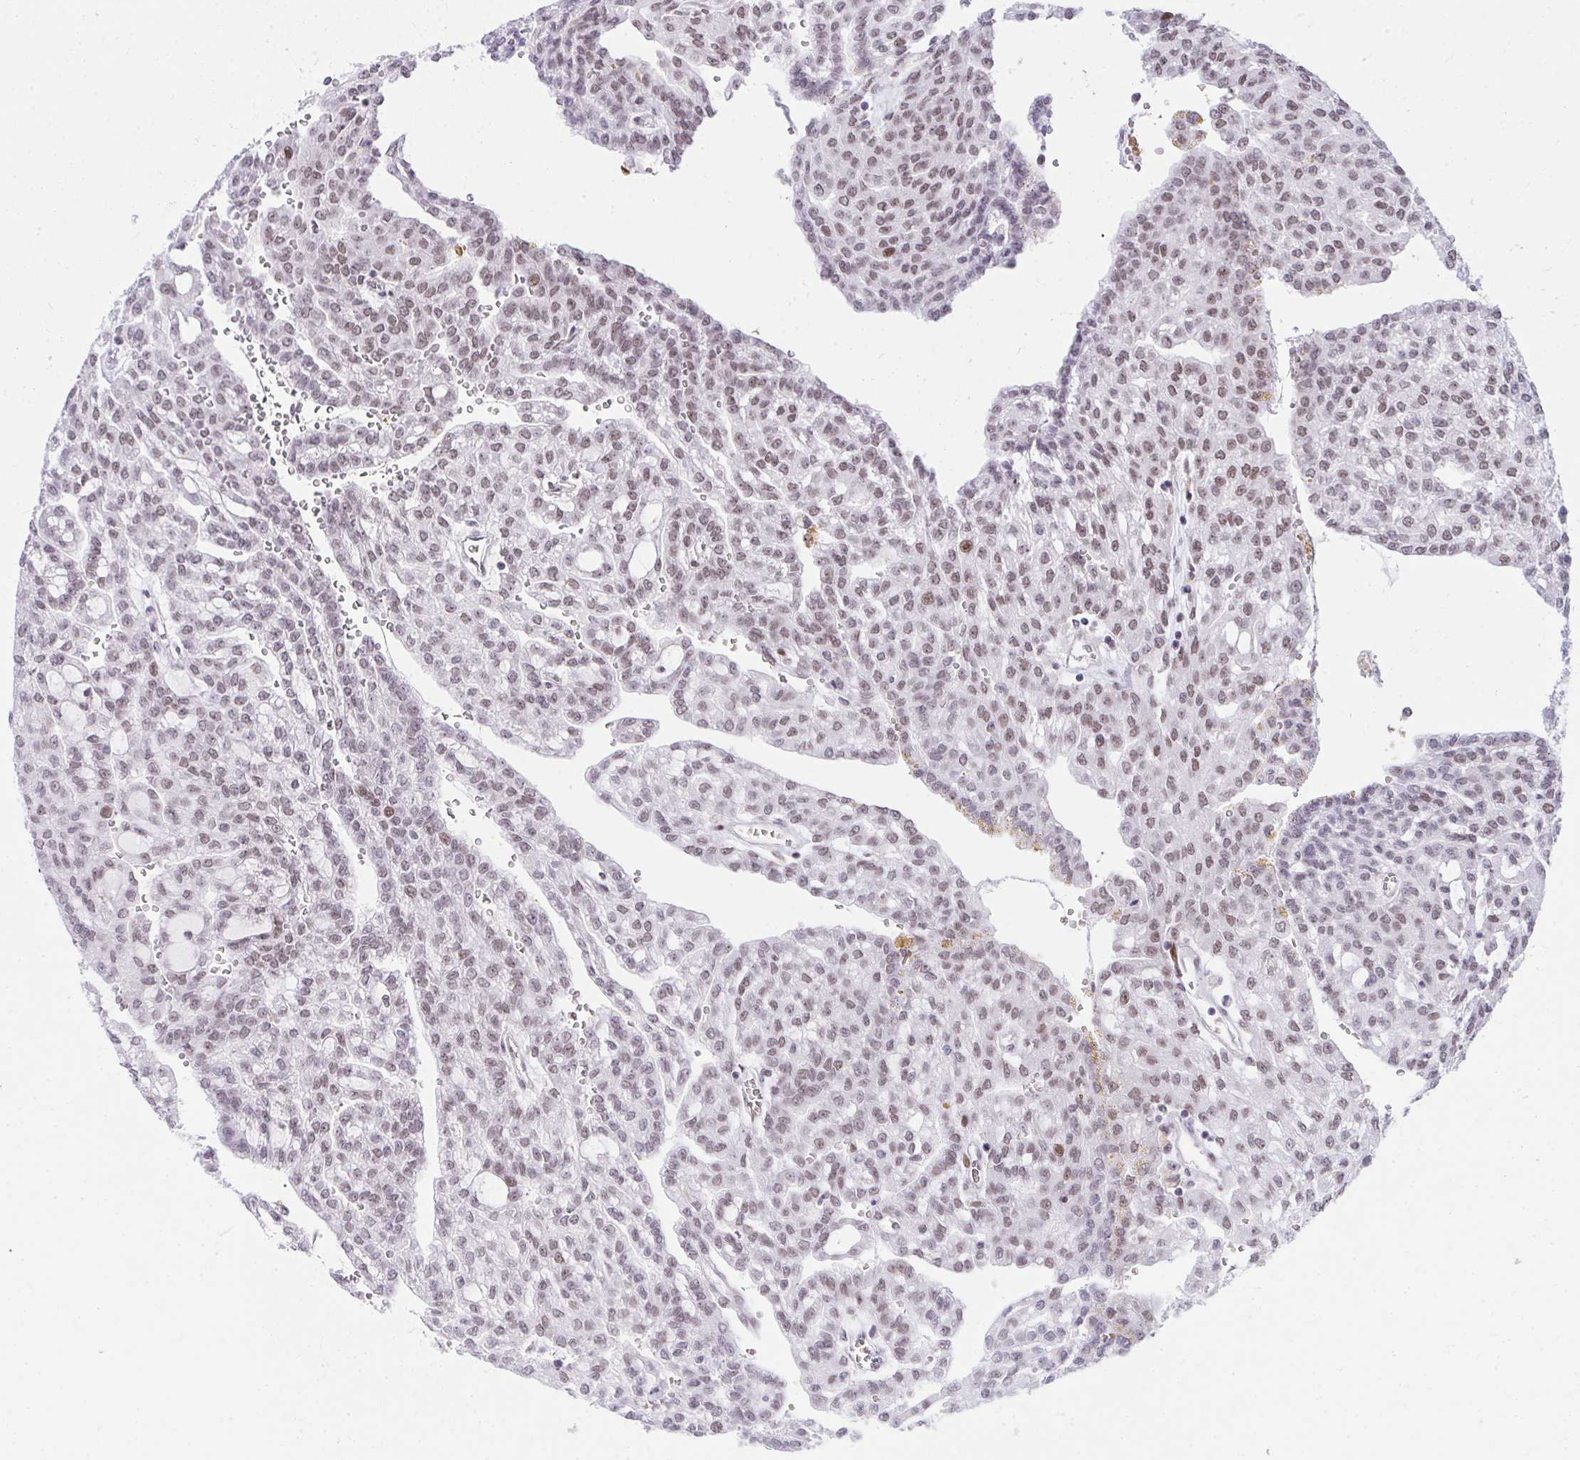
{"staining": {"intensity": "moderate", "quantity": ">75%", "location": "nuclear"}, "tissue": "renal cancer", "cell_type": "Tumor cells", "image_type": "cancer", "snomed": [{"axis": "morphology", "description": "Adenocarcinoma, NOS"}, {"axis": "topography", "description": "Kidney"}], "caption": "A brown stain highlights moderate nuclear staining of a protein in human adenocarcinoma (renal) tumor cells.", "gene": "GLDN", "patient": {"sex": "male", "age": 63}}